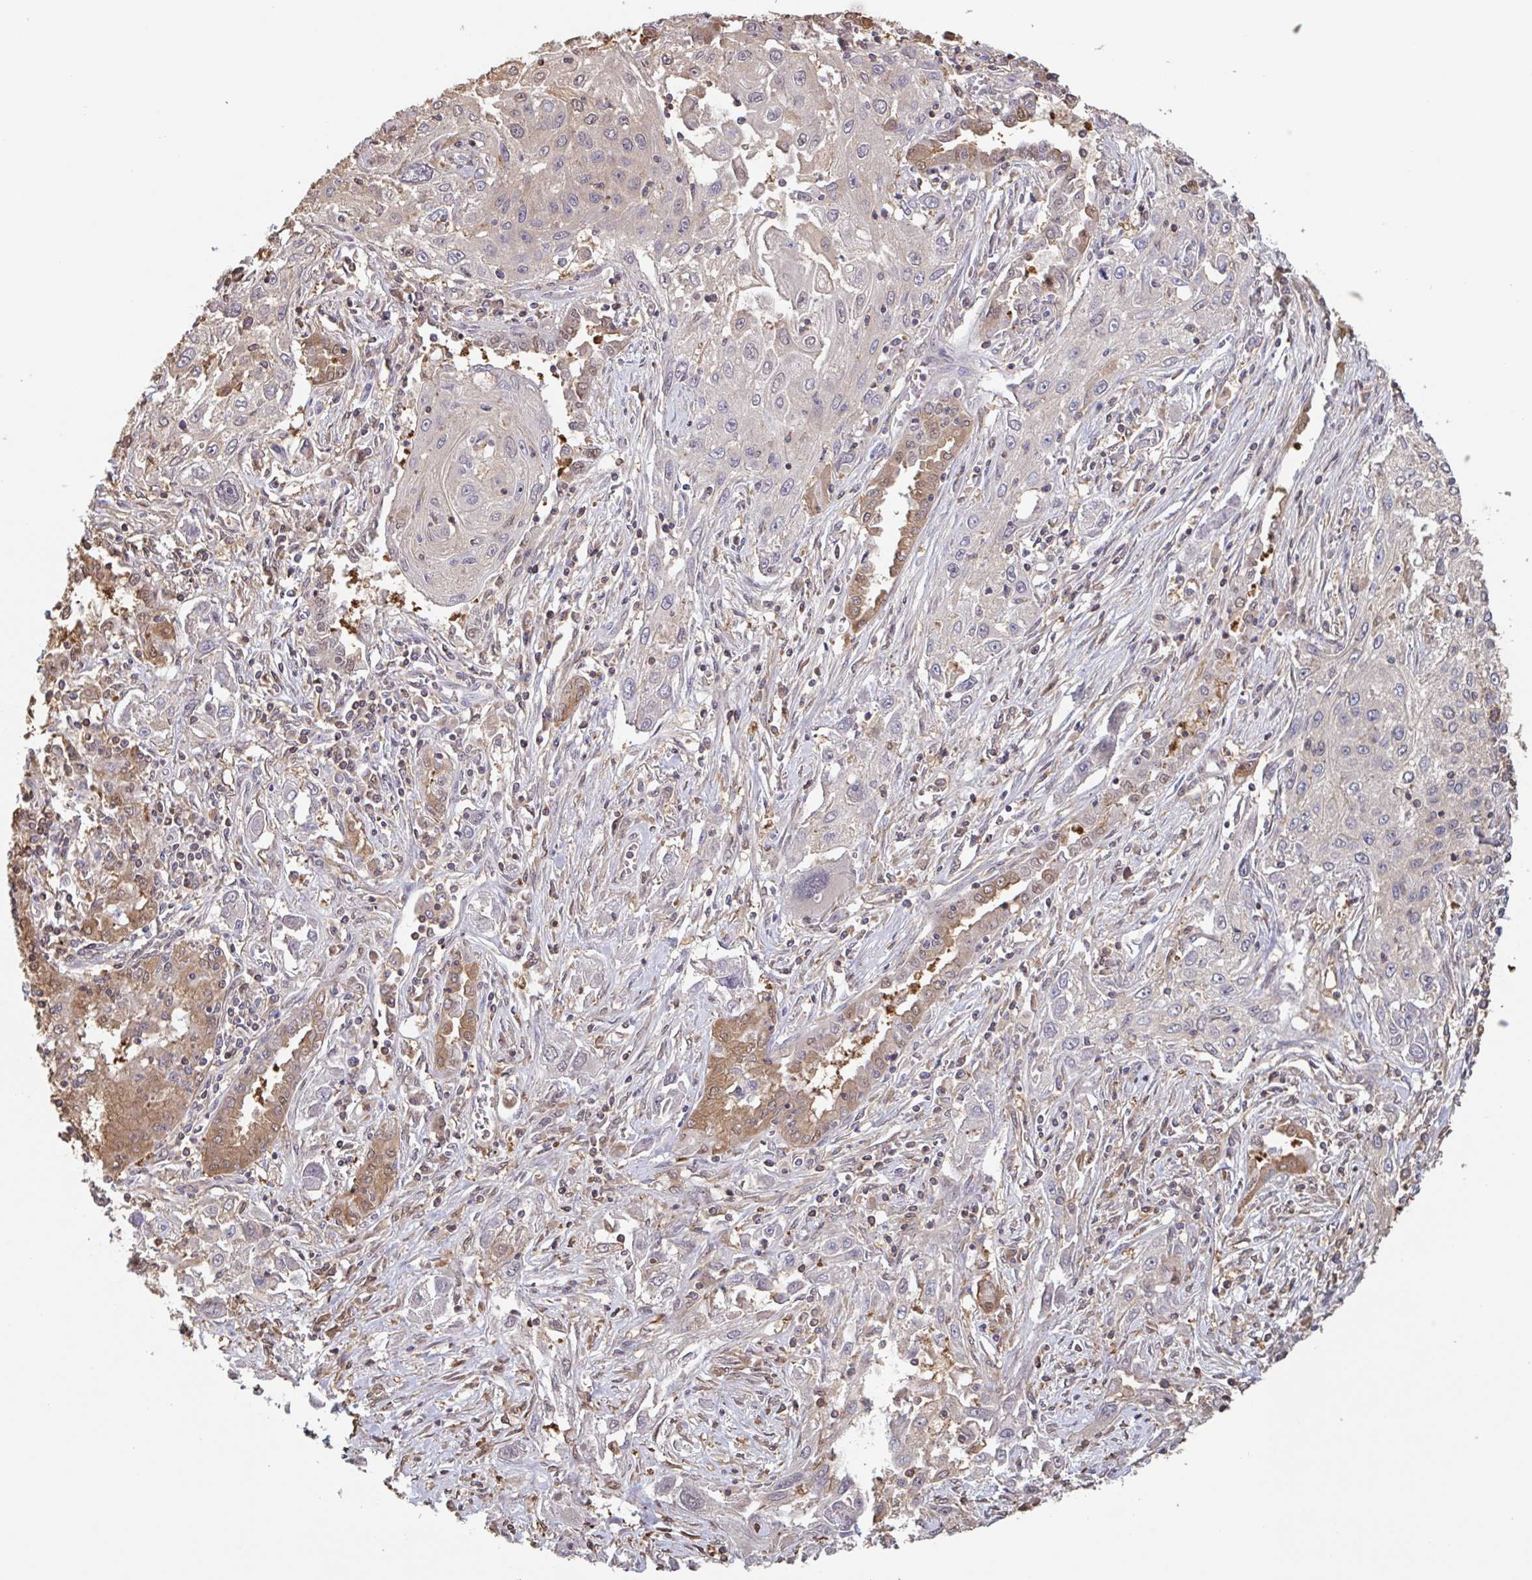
{"staining": {"intensity": "negative", "quantity": "none", "location": "none"}, "tissue": "lung cancer", "cell_type": "Tumor cells", "image_type": "cancer", "snomed": [{"axis": "morphology", "description": "Squamous cell carcinoma, NOS"}, {"axis": "topography", "description": "Lung"}], "caption": "This is an IHC histopathology image of human lung cancer (squamous cell carcinoma). There is no expression in tumor cells.", "gene": "OTOP2", "patient": {"sex": "female", "age": 69}}